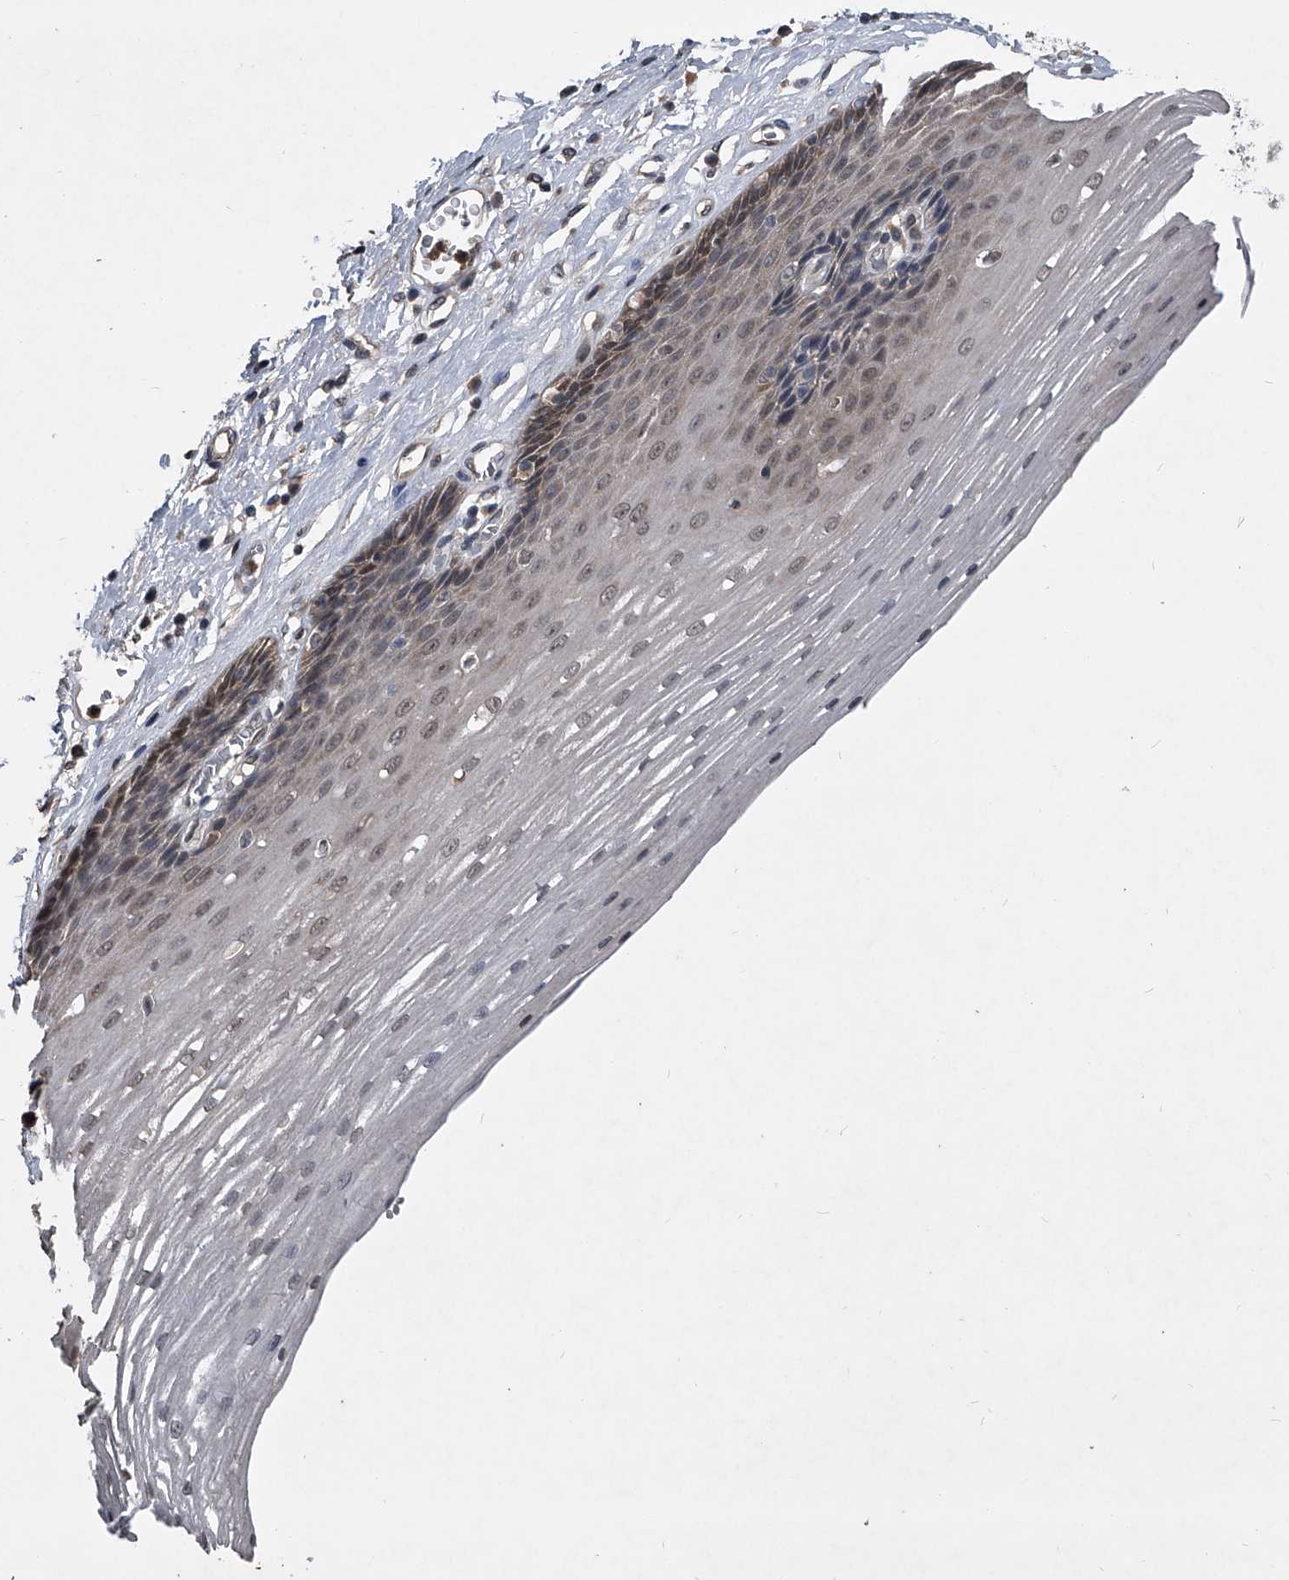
{"staining": {"intensity": "weak", "quantity": "25%-75%", "location": "cytoplasmic/membranous,nuclear"}, "tissue": "esophagus", "cell_type": "Squamous epithelial cells", "image_type": "normal", "snomed": [{"axis": "morphology", "description": "Normal tissue, NOS"}, {"axis": "topography", "description": "Esophagus"}], "caption": "Esophagus stained with IHC shows weak cytoplasmic/membranous,nuclear positivity in approximately 25%-75% of squamous epithelial cells.", "gene": "TSNAX", "patient": {"sex": "male", "age": 62}}